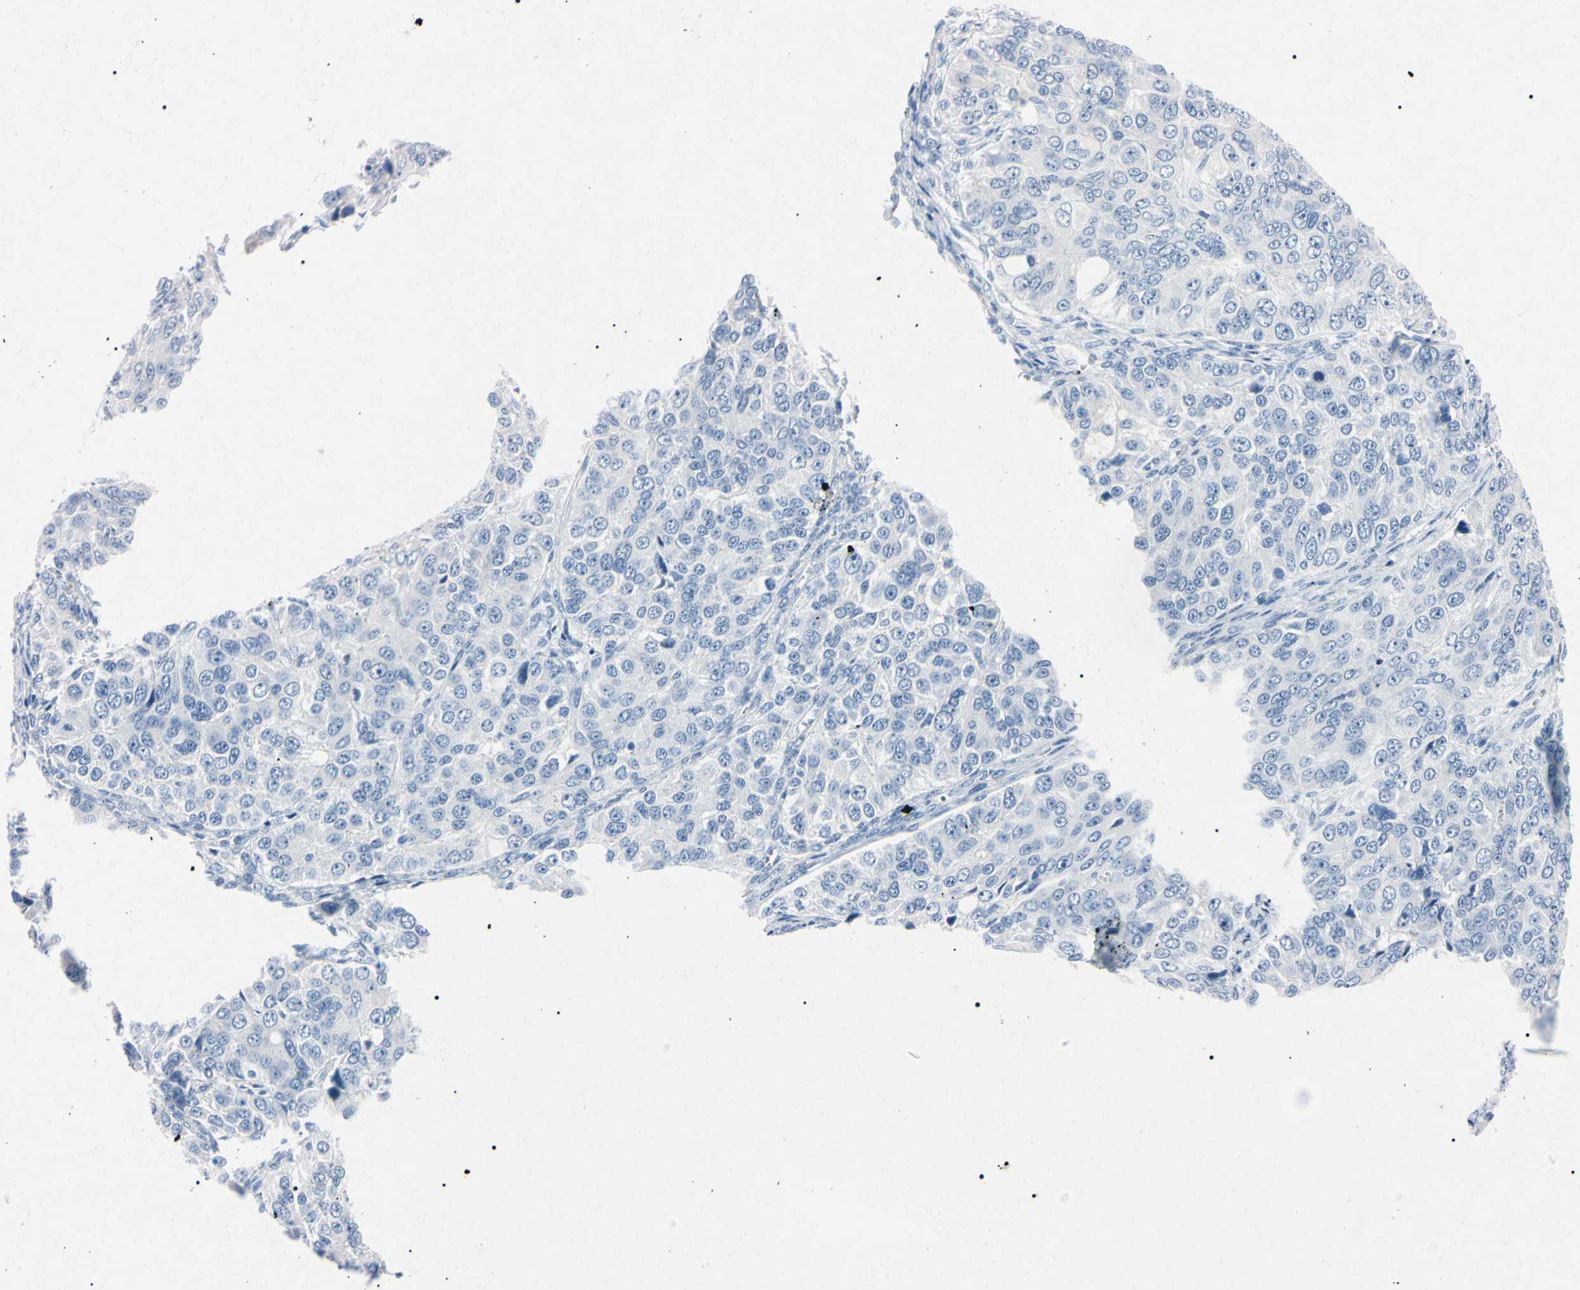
{"staining": {"intensity": "negative", "quantity": "none", "location": "none"}, "tissue": "ovarian cancer", "cell_type": "Tumor cells", "image_type": "cancer", "snomed": [{"axis": "morphology", "description": "Carcinoma, endometroid"}, {"axis": "topography", "description": "Ovary"}], "caption": "A high-resolution micrograph shows IHC staining of ovarian endometroid carcinoma, which displays no significant expression in tumor cells.", "gene": "ELN", "patient": {"sex": "female", "age": 51}}